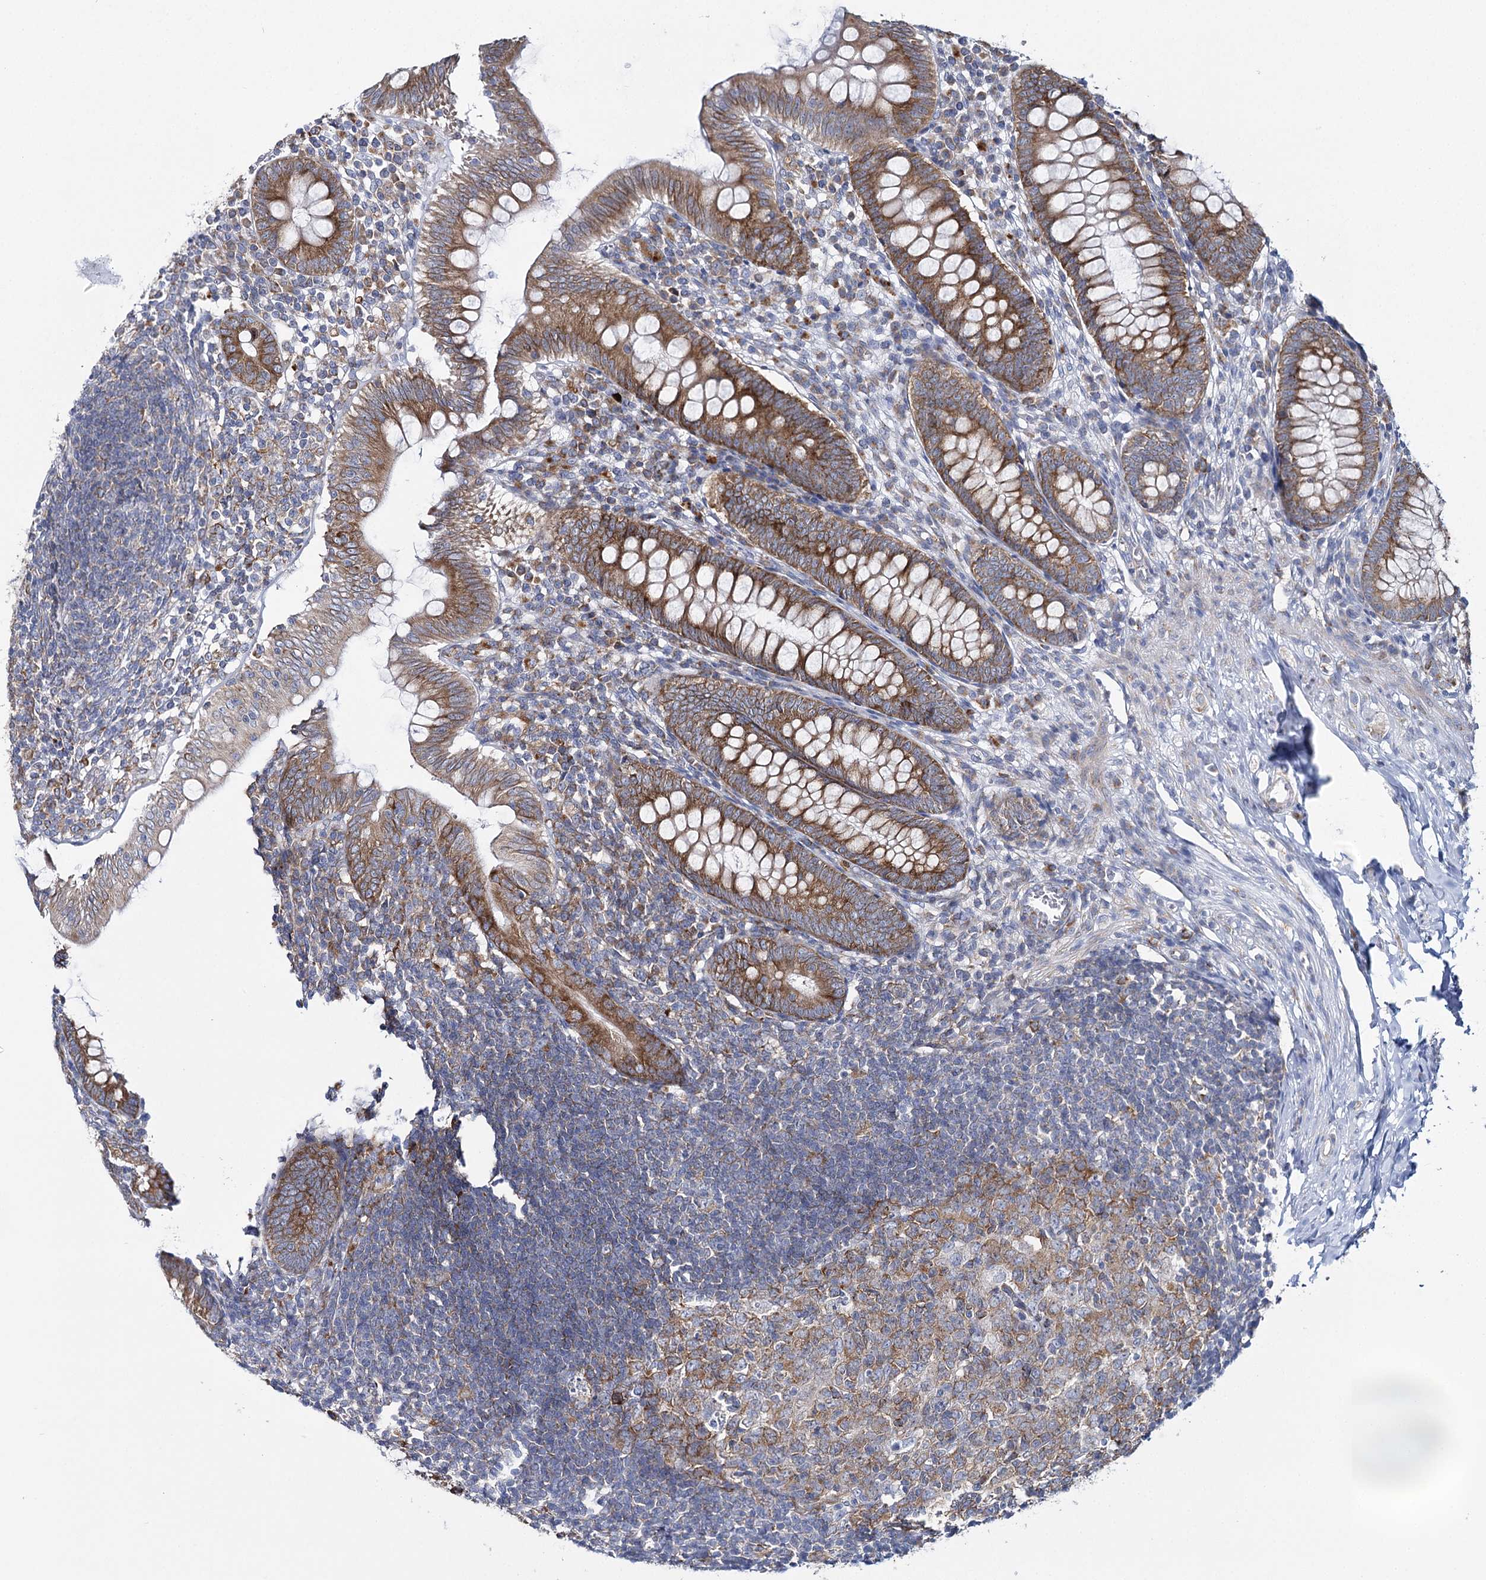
{"staining": {"intensity": "moderate", "quantity": ">75%", "location": "cytoplasmic/membranous"}, "tissue": "appendix", "cell_type": "Glandular cells", "image_type": "normal", "snomed": [{"axis": "morphology", "description": "Normal tissue, NOS"}, {"axis": "topography", "description": "Appendix"}], "caption": "Protein expression analysis of normal appendix demonstrates moderate cytoplasmic/membranous positivity in approximately >75% of glandular cells. Nuclei are stained in blue.", "gene": "THUMPD3", "patient": {"sex": "male", "age": 14}}